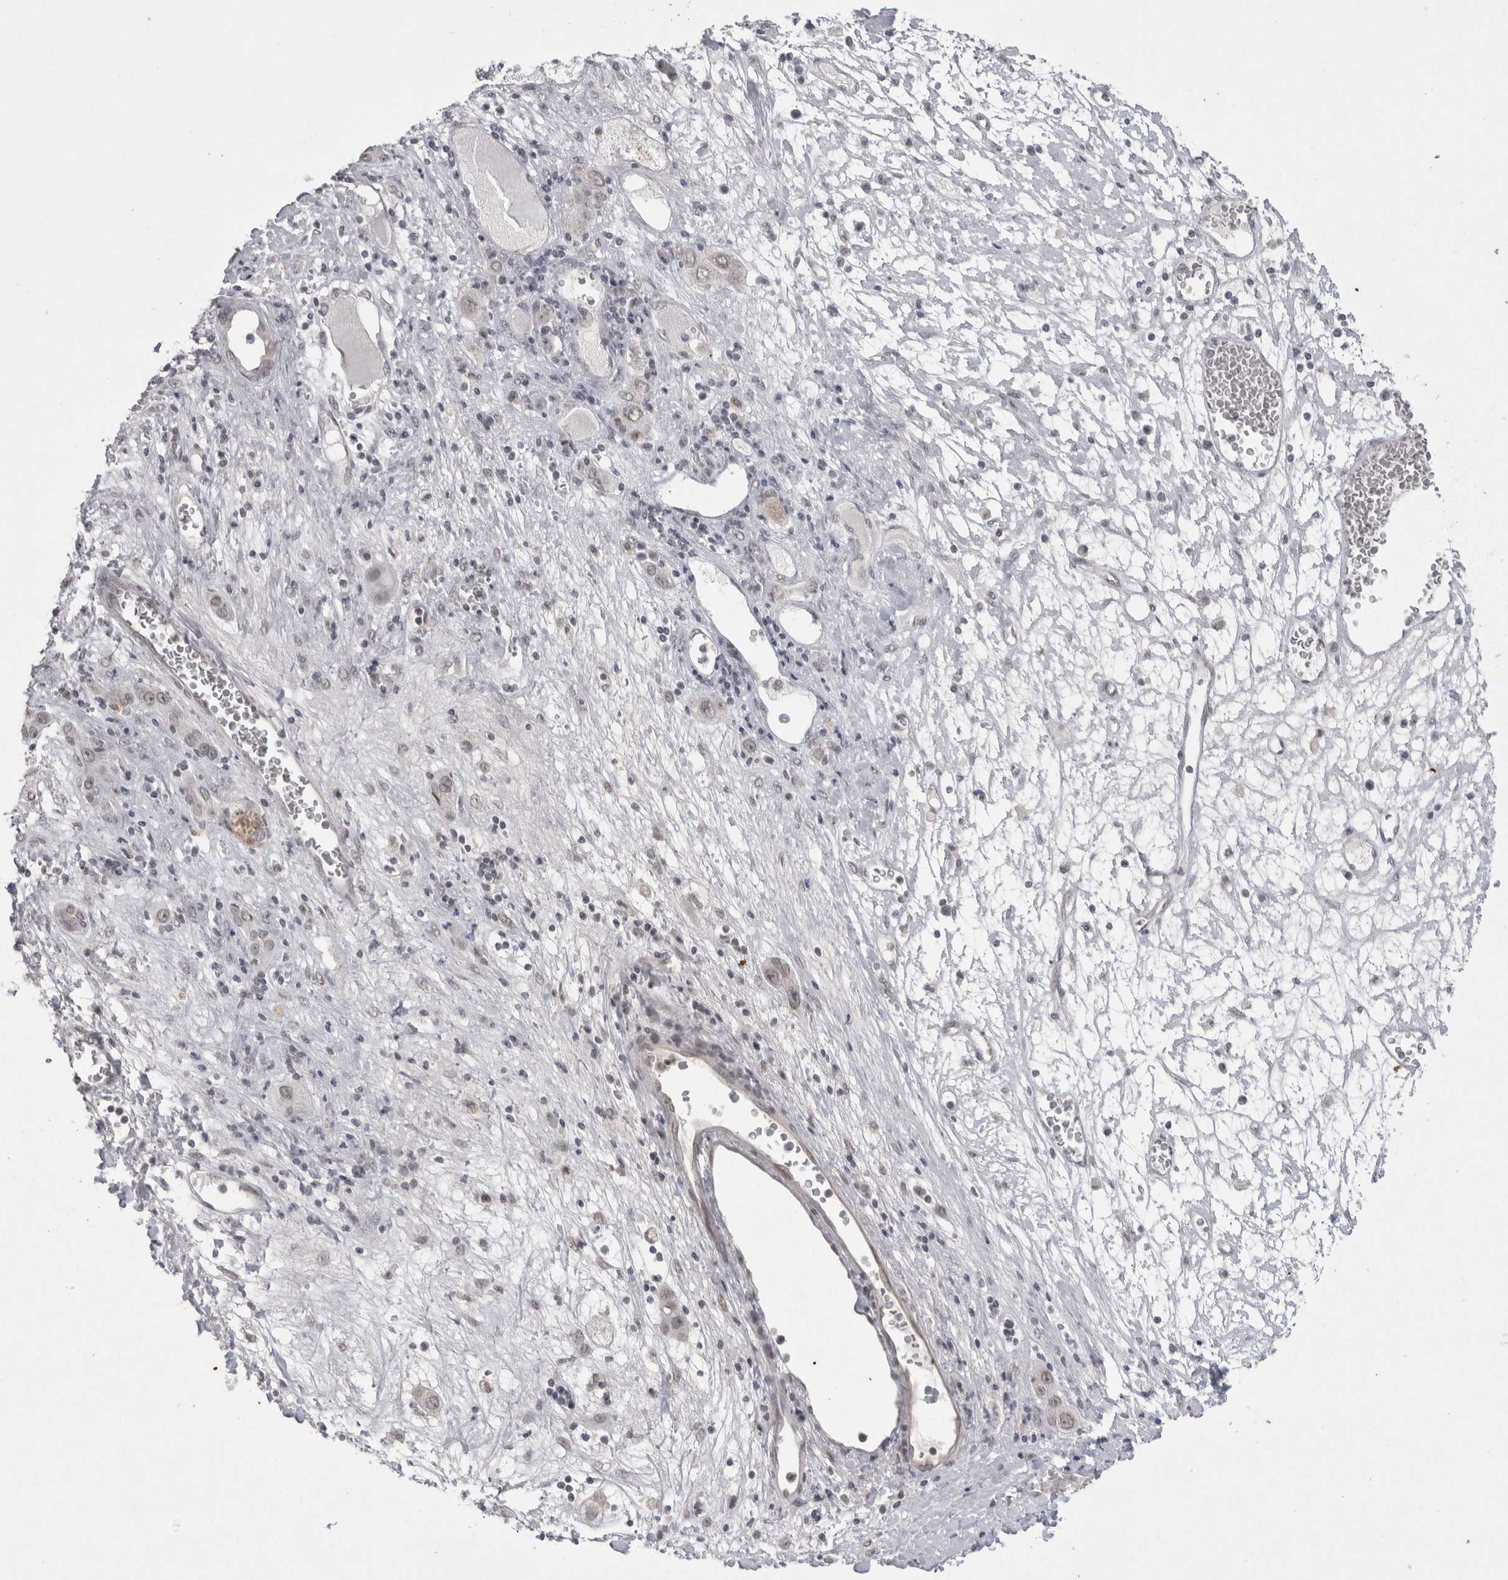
{"staining": {"intensity": "weak", "quantity": ">75%", "location": "nuclear"}, "tissue": "liver cancer", "cell_type": "Tumor cells", "image_type": "cancer", "snomed": [{"axis": "morphology", "description": "Carcinoma, Hepatocellular, NOS"}, {"axis": "topography", "description": "Liver"}], "caption": "DAB (3,3'-diaminobenzidine) immunohistochemical staining of human liver cancer displays weak nuclear protein expression in about >75% of tumor cells.", "gene": "DDX4", "patient": {"sex": "female", "age": 73}}